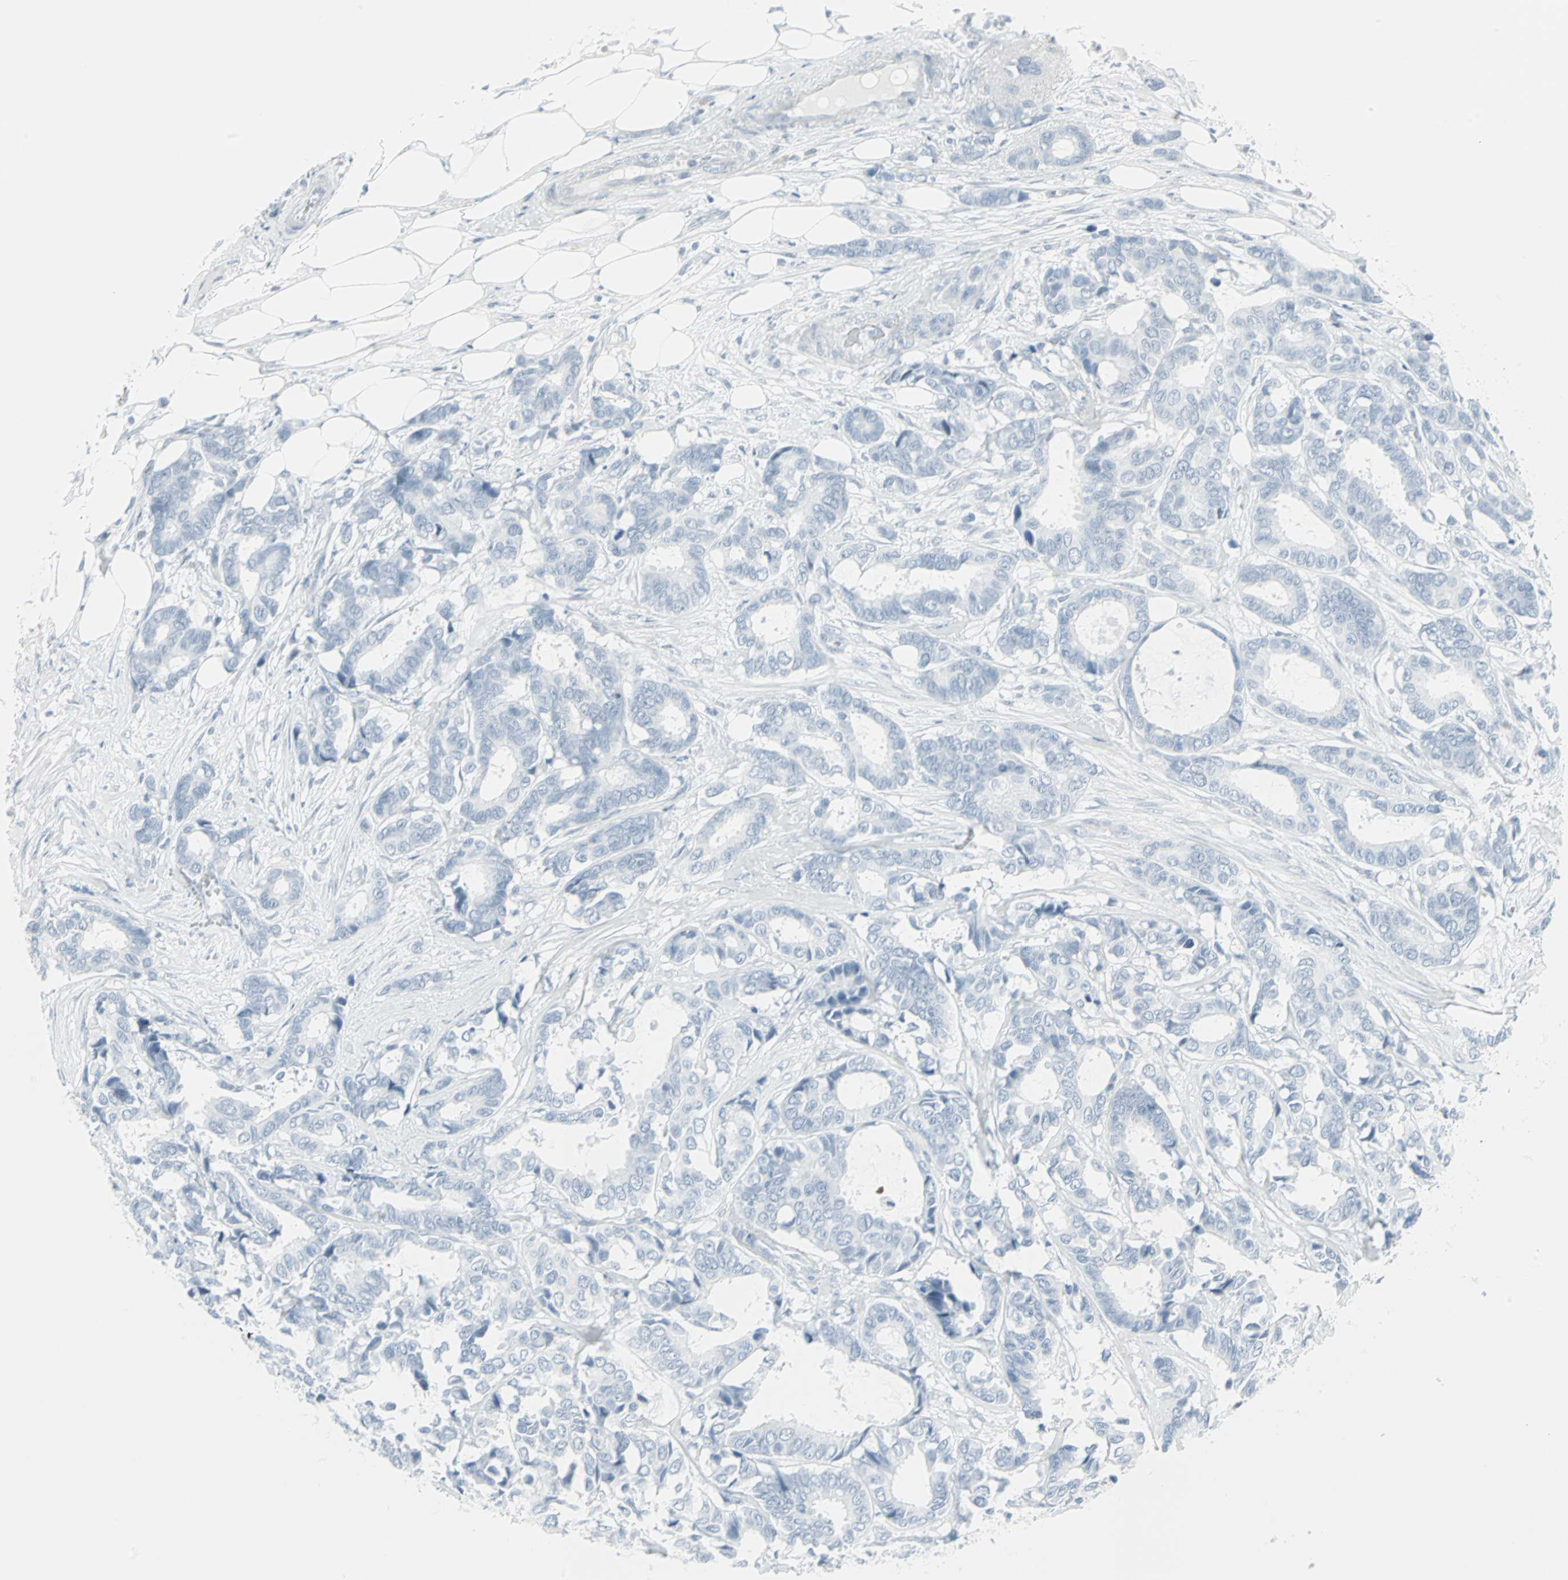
{"staining": {"intensity": "negative", "quantity": "none", "location": "none"}, "tissue": "breast cancer", "cell_type": "Tumor cells", "image_type": "cancer", "snomed": [{"axis": "morphology", "description": "Duct carcinoma"}, {"axis": "topography", "description": "Breast"}], "caption": "IHC of intraductal carcinoma (breast) reveals no positivity in tumor cells.", "gene": "LANCL3", "patient": {"sex": "female", "age": 87}}